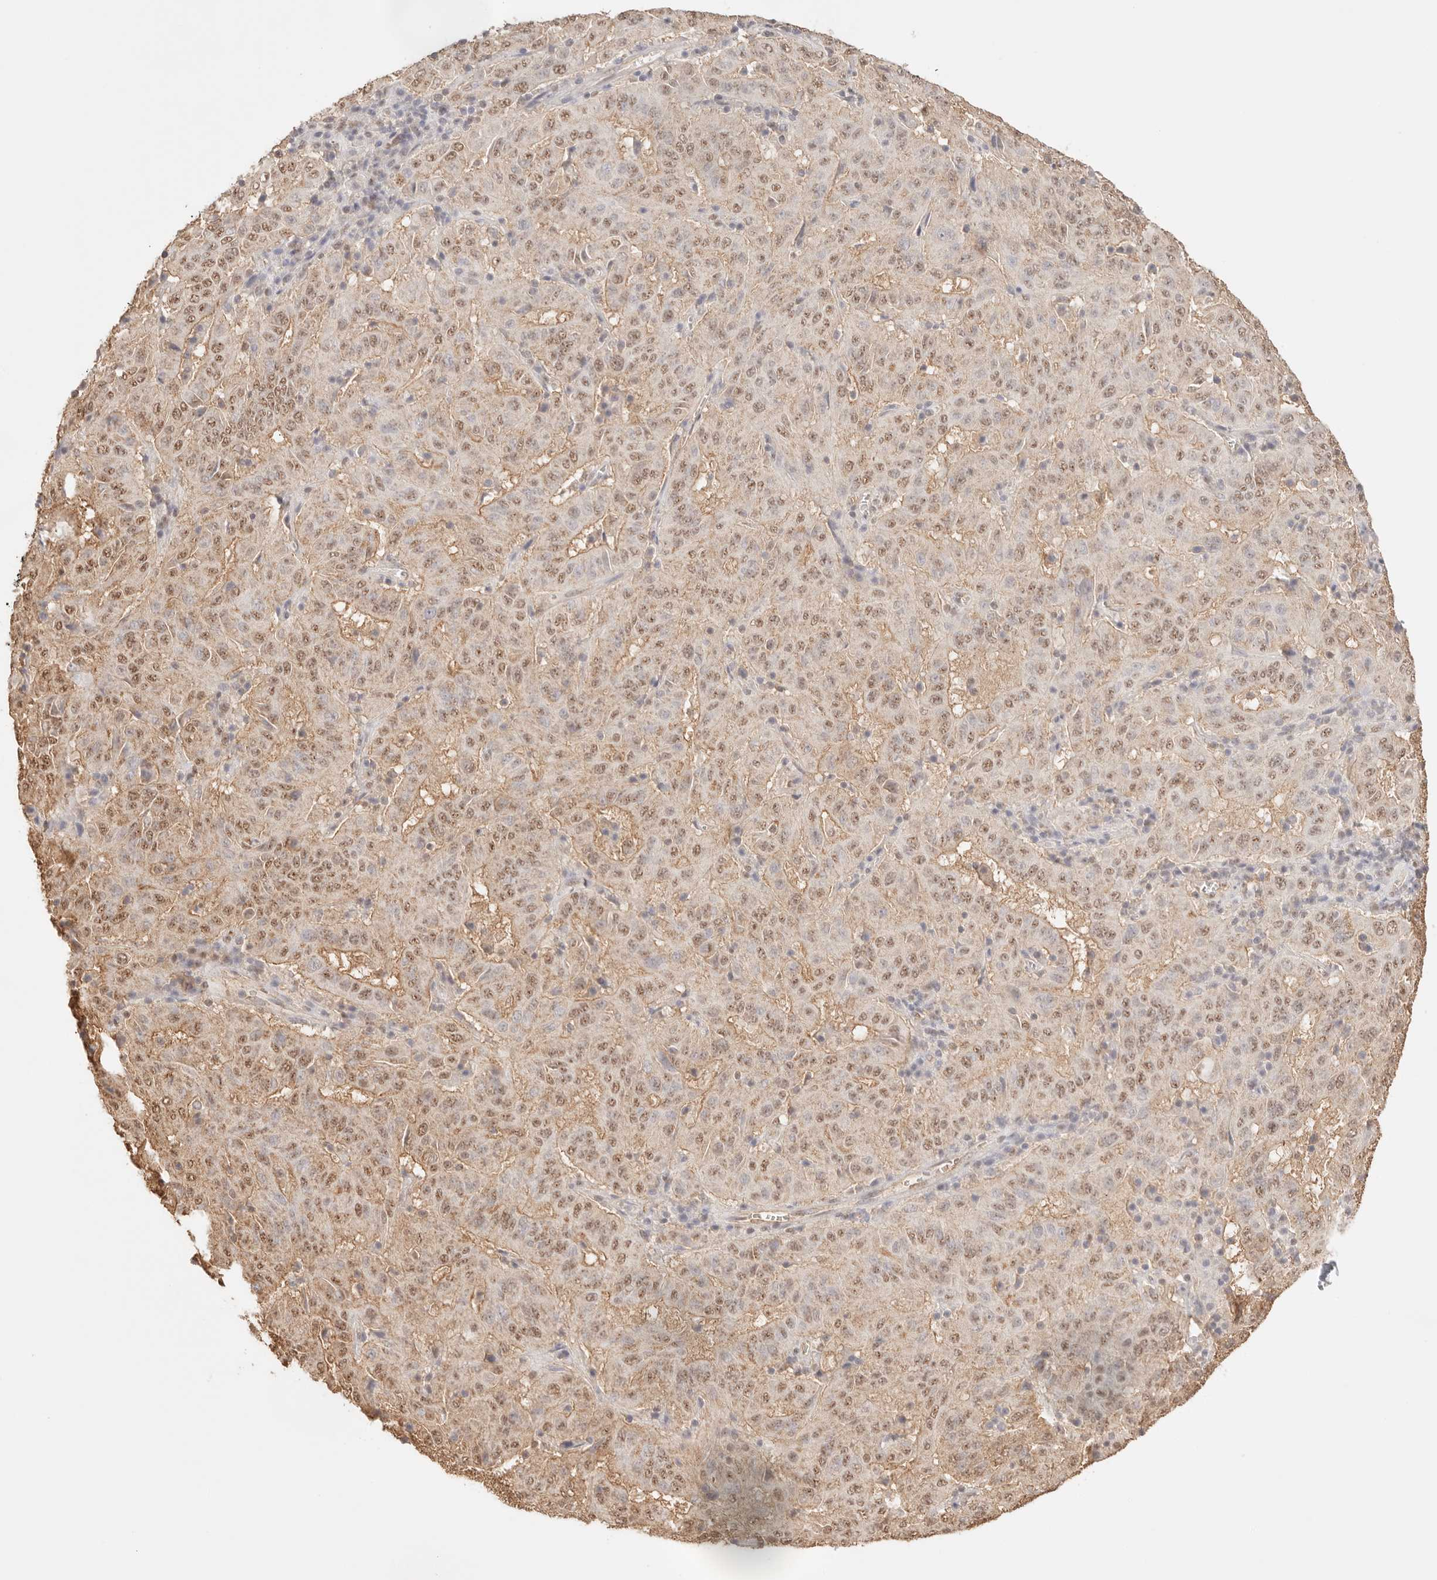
{"staining": {"intensity": "moderate", "quantity": ">75%", "location": "nuclear"}, "tissue": "pancreatic cancer", "cell_type": "Tumor cells", "image_type": "cancer", "snomed": [{"axis": "morphology", "description": "Adenocarcinoma, NOS"}, {"axis": "topography", "description": "Pancreas"}], "caption": "Immunohistochemical staining of pancreatic adenocarcinoma exhibits medium levels of moderate nuclear positivity in about >75% of tumor cells.", "gene": "IL1R2", "patient": {"sex": "male", "age": 63}}